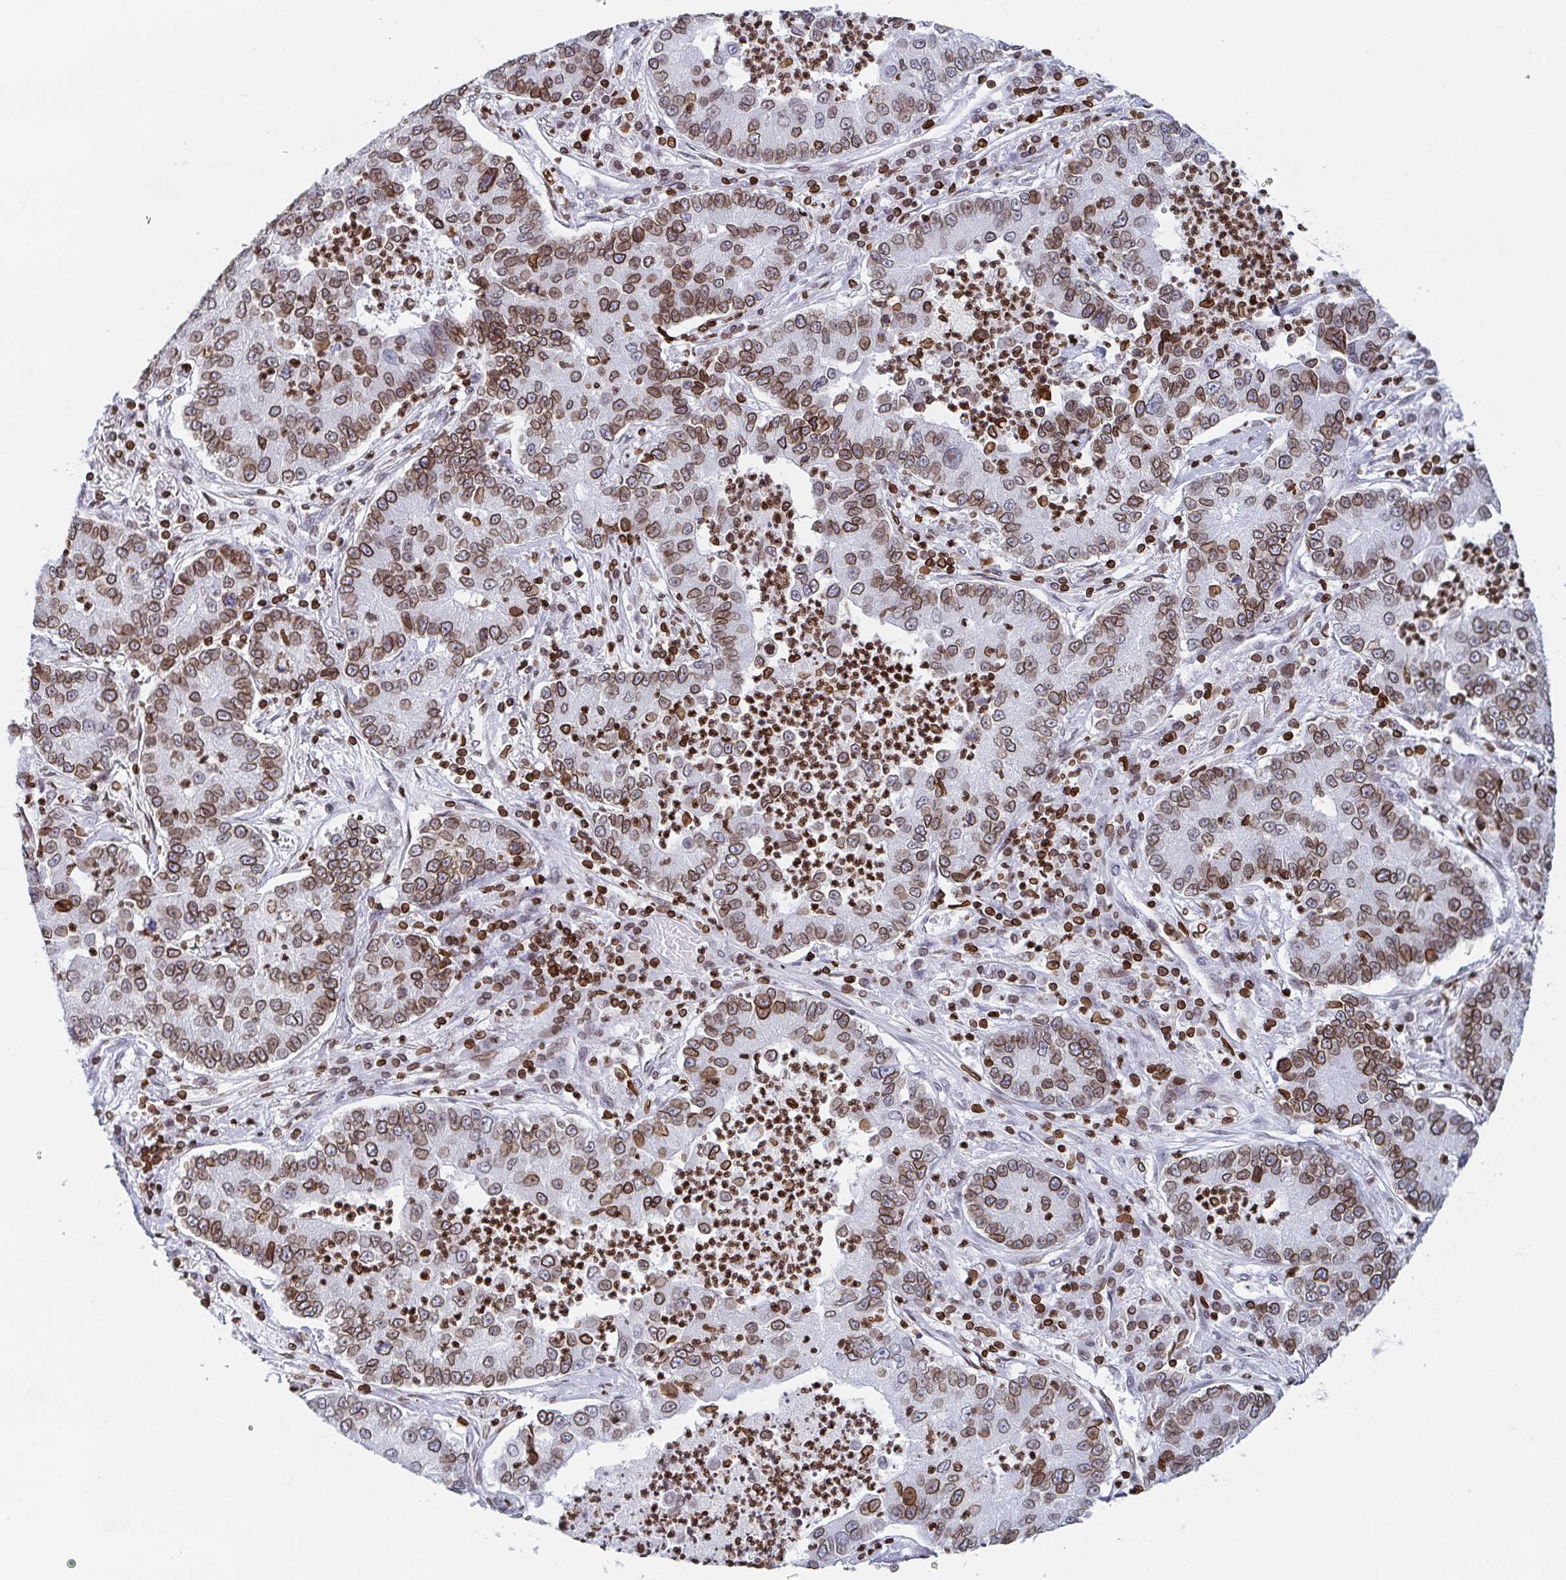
{"staining": {"intensity": "moderate", "quantity": ">75%", "location": "cytoplasmic/membranous,nuclear"}, "tissue": "lung cancer", "cell_type": "Tumor cells", "image_type": "cancer", "snomed": [{"axis": "morphology", "description": "Adenocarcinoma, NOS"}, {"axis": "topography", "description": "Lung"}], "caption": "Immunohistochemical staining of human lung cancer (adenocarcinoma) shows moderate cytoplasmic/membranous and nuclear protein expression in about >75% of tumor cells. Using DAB (brown) and hematoxylin (blue) stains, captured at high magnification using brightfield microscopy.", "gene": "BTBD7", "patient": {"sex": "female", "age": 57}}